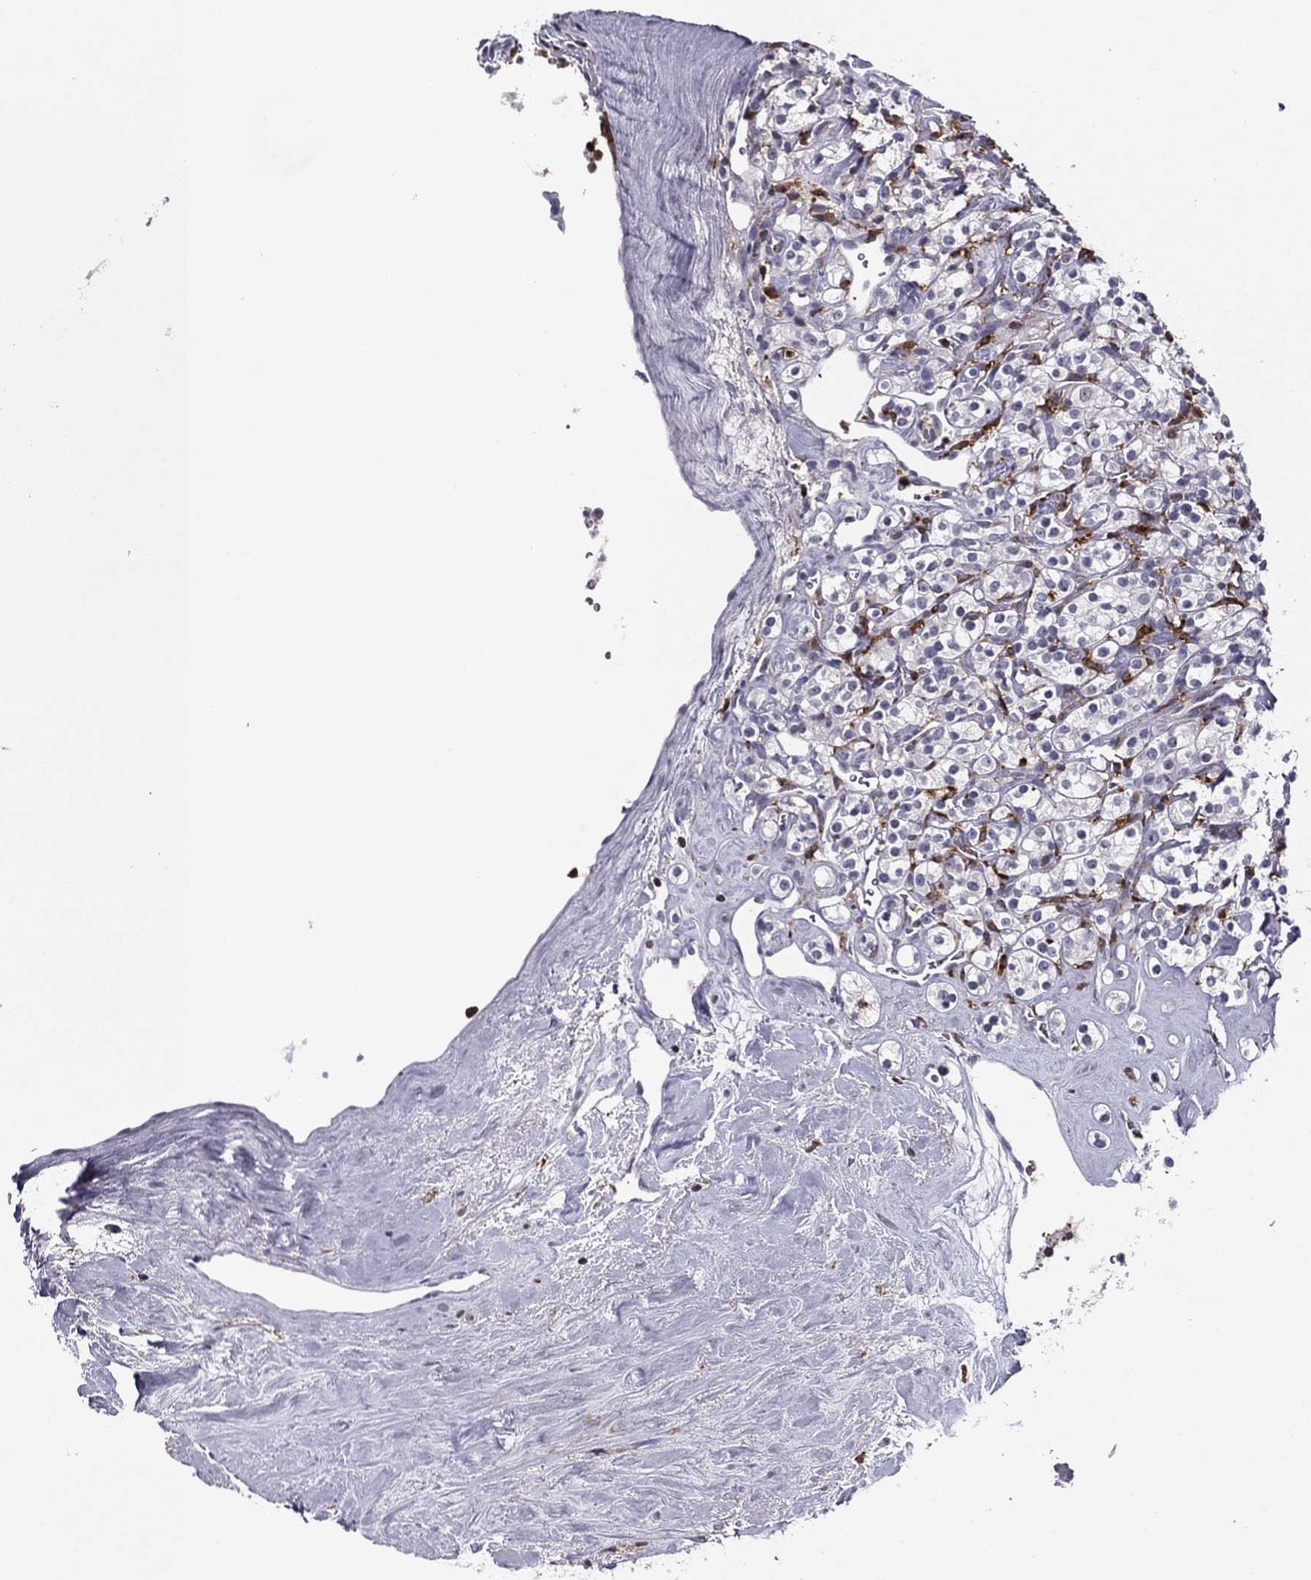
{"staining": {"intensity": "negative", "quantity": "none", "location": "none"}, "tissue": "renal cancer", "cell_type": "Tumor cells", "image_type": "cancer", "snomed": [{"axis": "morphology", "description": "Adenocarcinoma, NOS"}, {"axis": "topography", "description": "Kidney"}], "caption": "Immunohistochemical staining of human renal cancer (adenocarcinoma) reveals no significant expression in tumor cells. (DAB IHC visualized using brightfield microscopy, high magnification).", "gene": "PLCB2", "patient": {"sex": "male", "age": 77}}